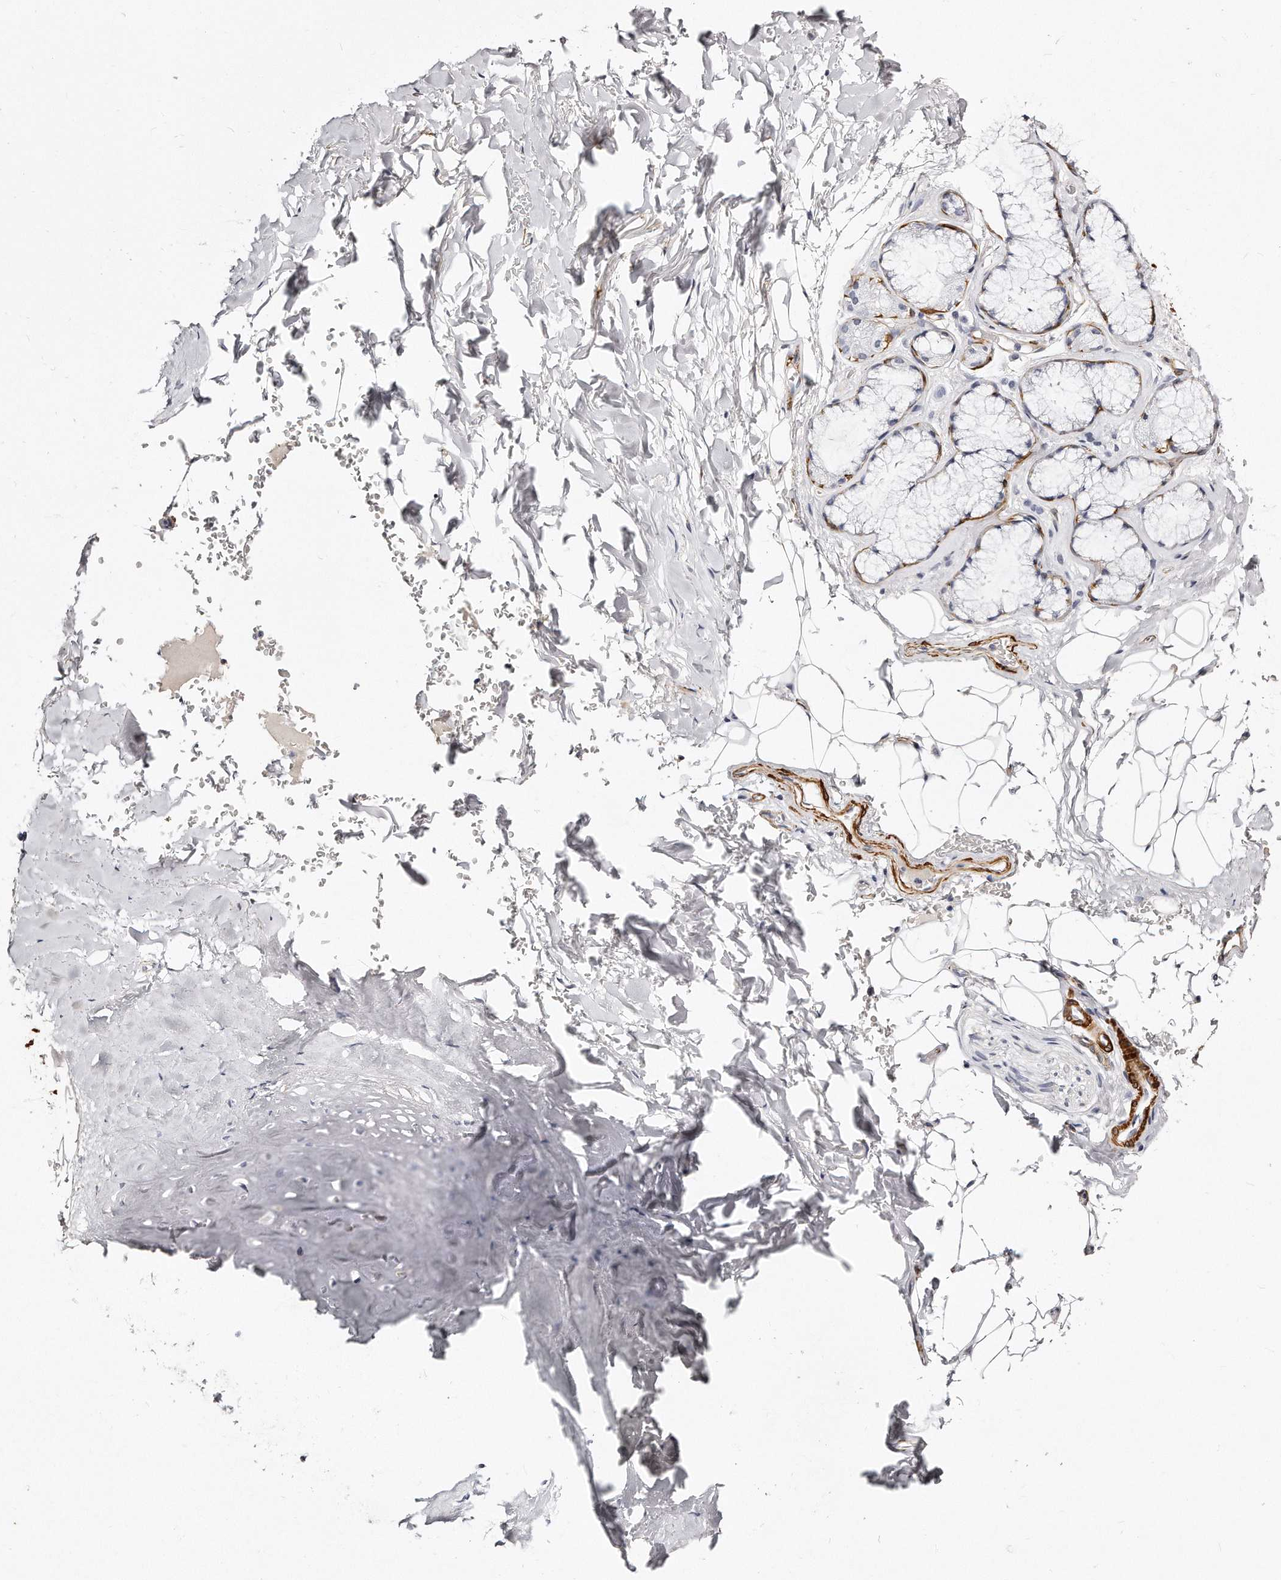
{"staining": {"intensity": "negative", "quantity": "none", "location": "none"}, "tissue": "adipose tissue", "cell_type": "Adipocytes", "image_type": "normal", "snomed": [{"axis": "morphology", "description": "Normal tissue, NOS"}, {"axis": "topography", "description": "Cartilage tissue"}], "caption": "Immunohistochemical staining of normal adipose tissue shows no significant expression in adipocytes. (DAB (3,3'-diaminobenzidine) IHC with hematoxylin counter stain).", "gene": "LMOD1", "patient": {"sex": "female", "age": 63}}